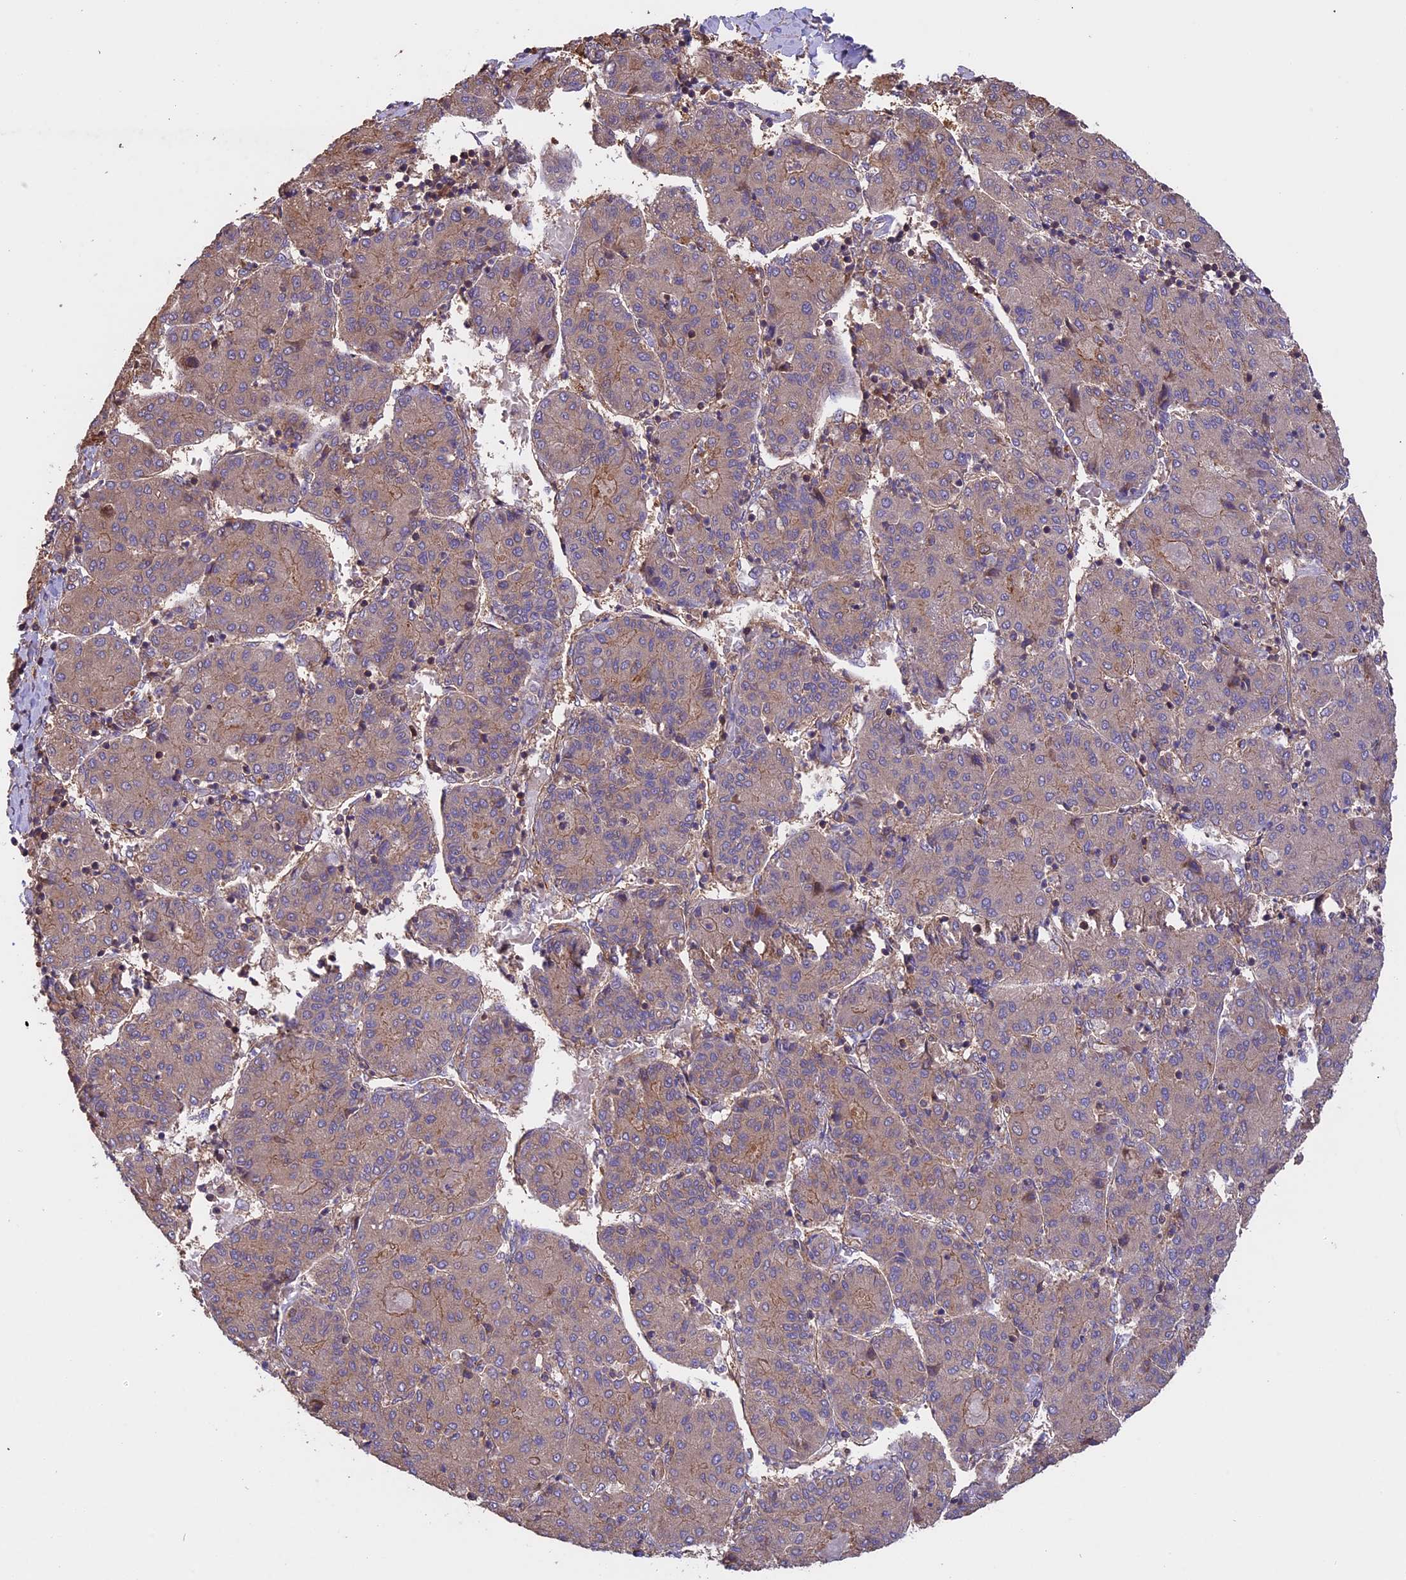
{"staining": {"intensity": "weak", "quantity": "25%-75%", "location": "cytoplasmic/membranous"}, "tissue": "liver cancer", "cell_type": "Tumor cells", "image_type": "cancer", "snomed": [{"axis": "morphology", "description": "Carcinoma, Hepatocellular, NOS"}, {"axis": "topography", "description": "Liver"}], "caption": "Human hepatocellular carcinoma (liver) stained with a brown dye shows weak cytoplasmic/membranous positive staining in approximately 25%-75% of tumor cells.", "gene": "GAS8", "patient": {"sex": "male", "age": 65}}